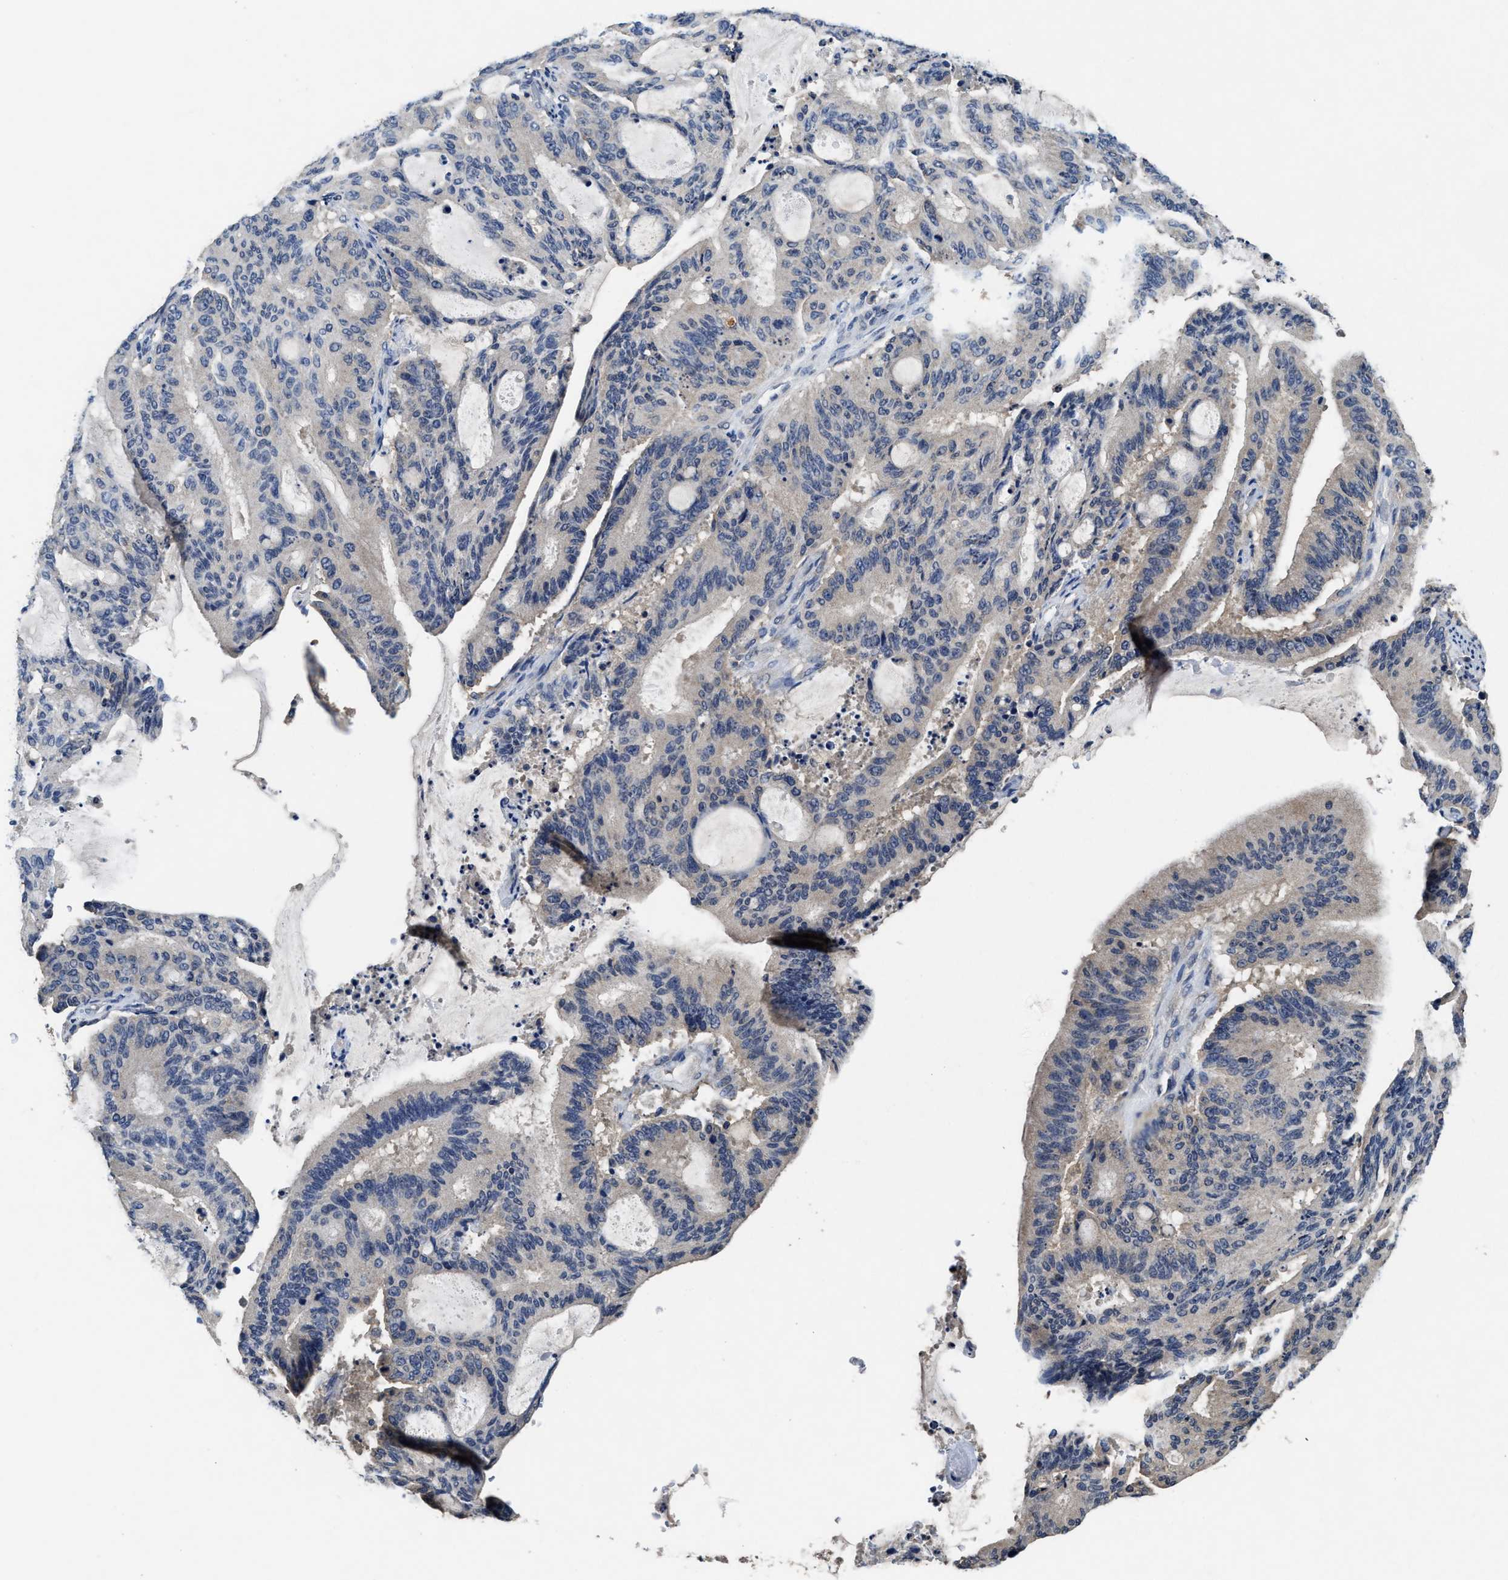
{"staining": {"intensity": "weak", "quantity": "<25%", "location": "cytoplasmic/membranous"}, "tissue": "liver cancer", "cell_type": "Tumor cells", "image_type": "cancer", "snomed": [{"axis": "morphology", "description": "Cholangiocarcinoma"}, {"axis": "topography", "description": "Liver"}], "caption": "Immunohistochemical staining of human liver cancer exhibits no significant expression in tumor cells.", "gene": "PDAP1", "patient": {"sex": "female", "age": 73}}